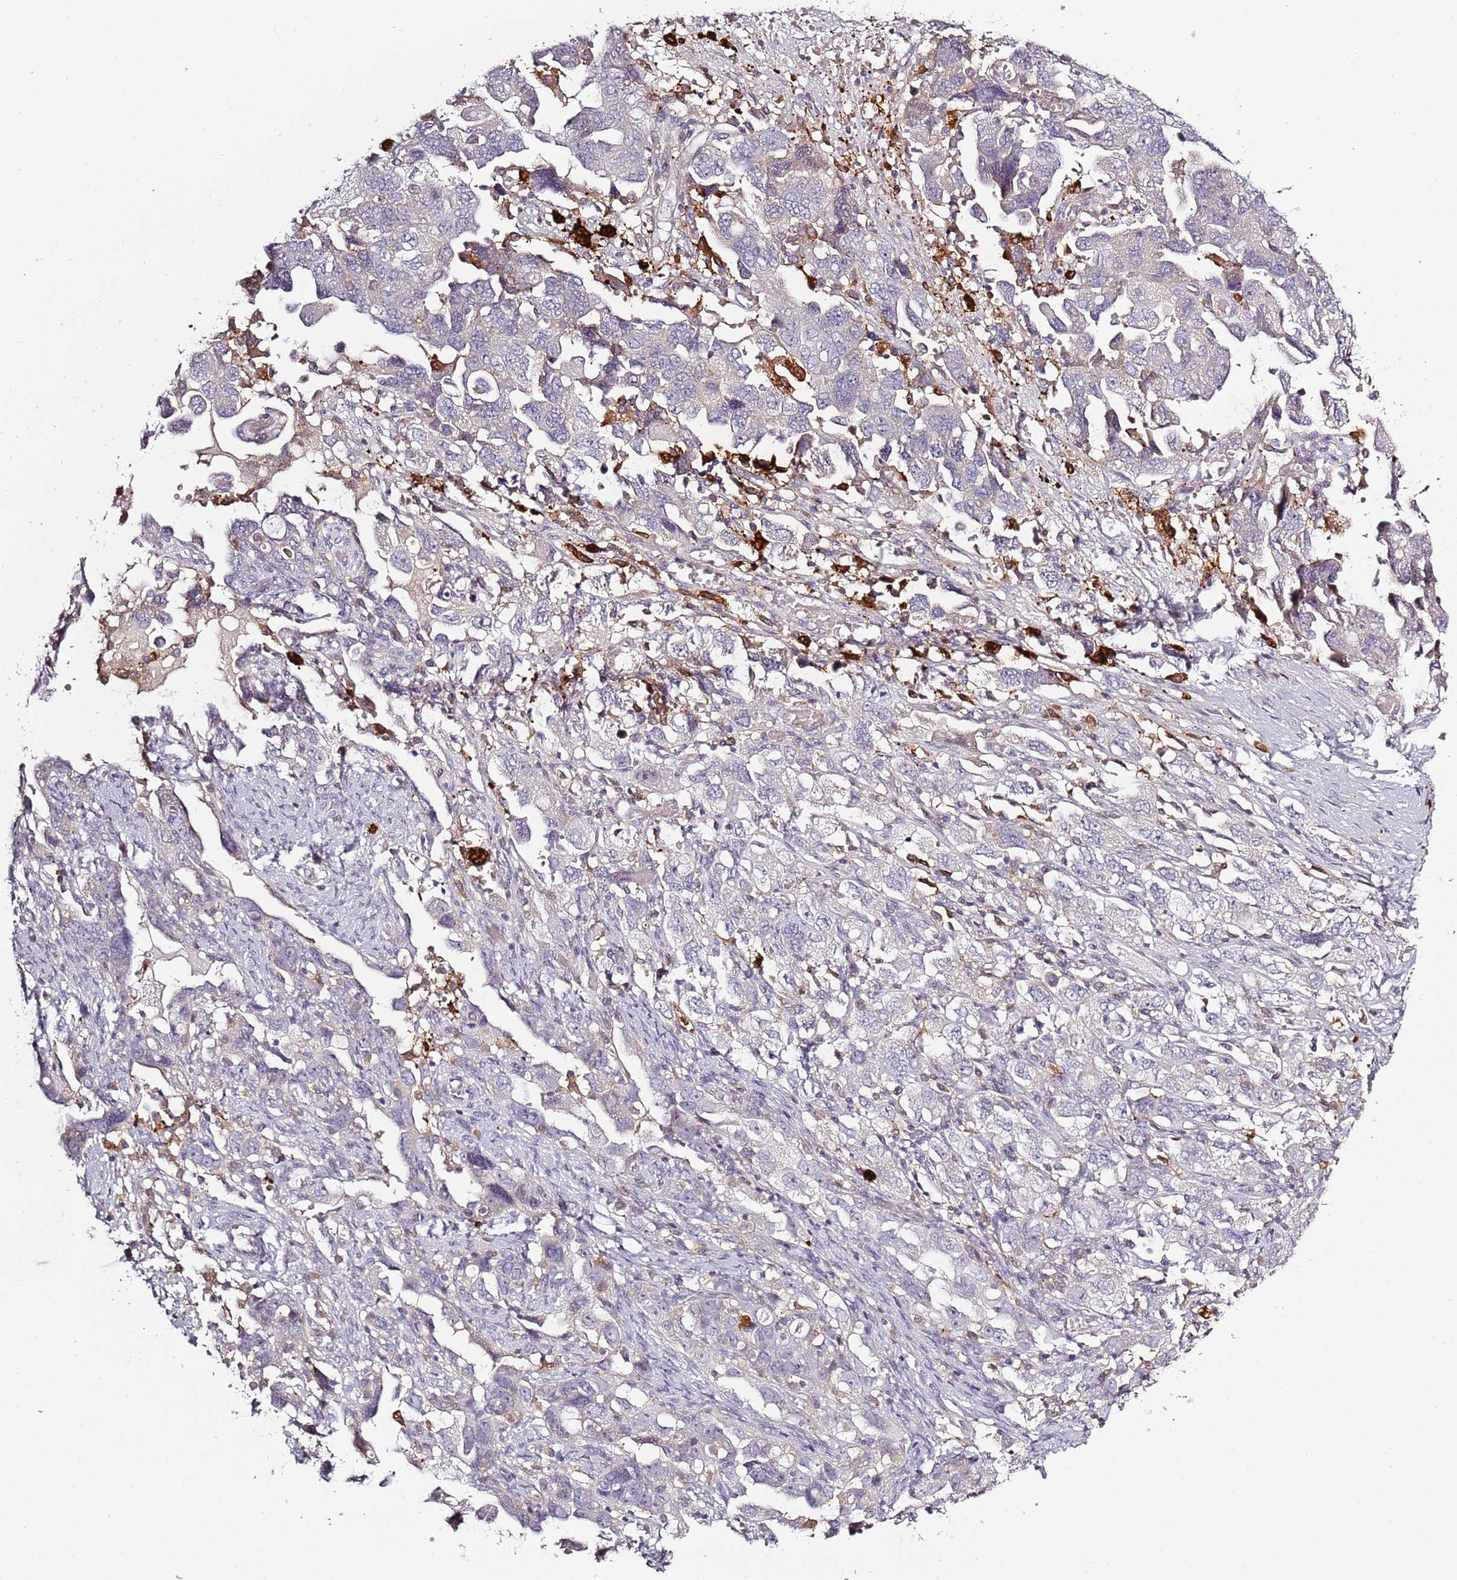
{"staining": {"intensity": "negative", "quantity": "none", "location": "none"}, "tissue": "ovarian cancer", "cell_type": "Tumor cells", "image_type": "cancer", "snomed": [{"axis": "morphology", "description": "Carcinoma, NOS"}, {"axis": "morphology", "description": "Cystadenocarcinoma, serous, NOS"}, {"axis": "topography", "description": "Ovary"}], "caption": "There is no significant positivity in tumor cells of ovarian cancer.", "gene": "CC2D2B", "patient": {"sex": "female", "age": 69}}